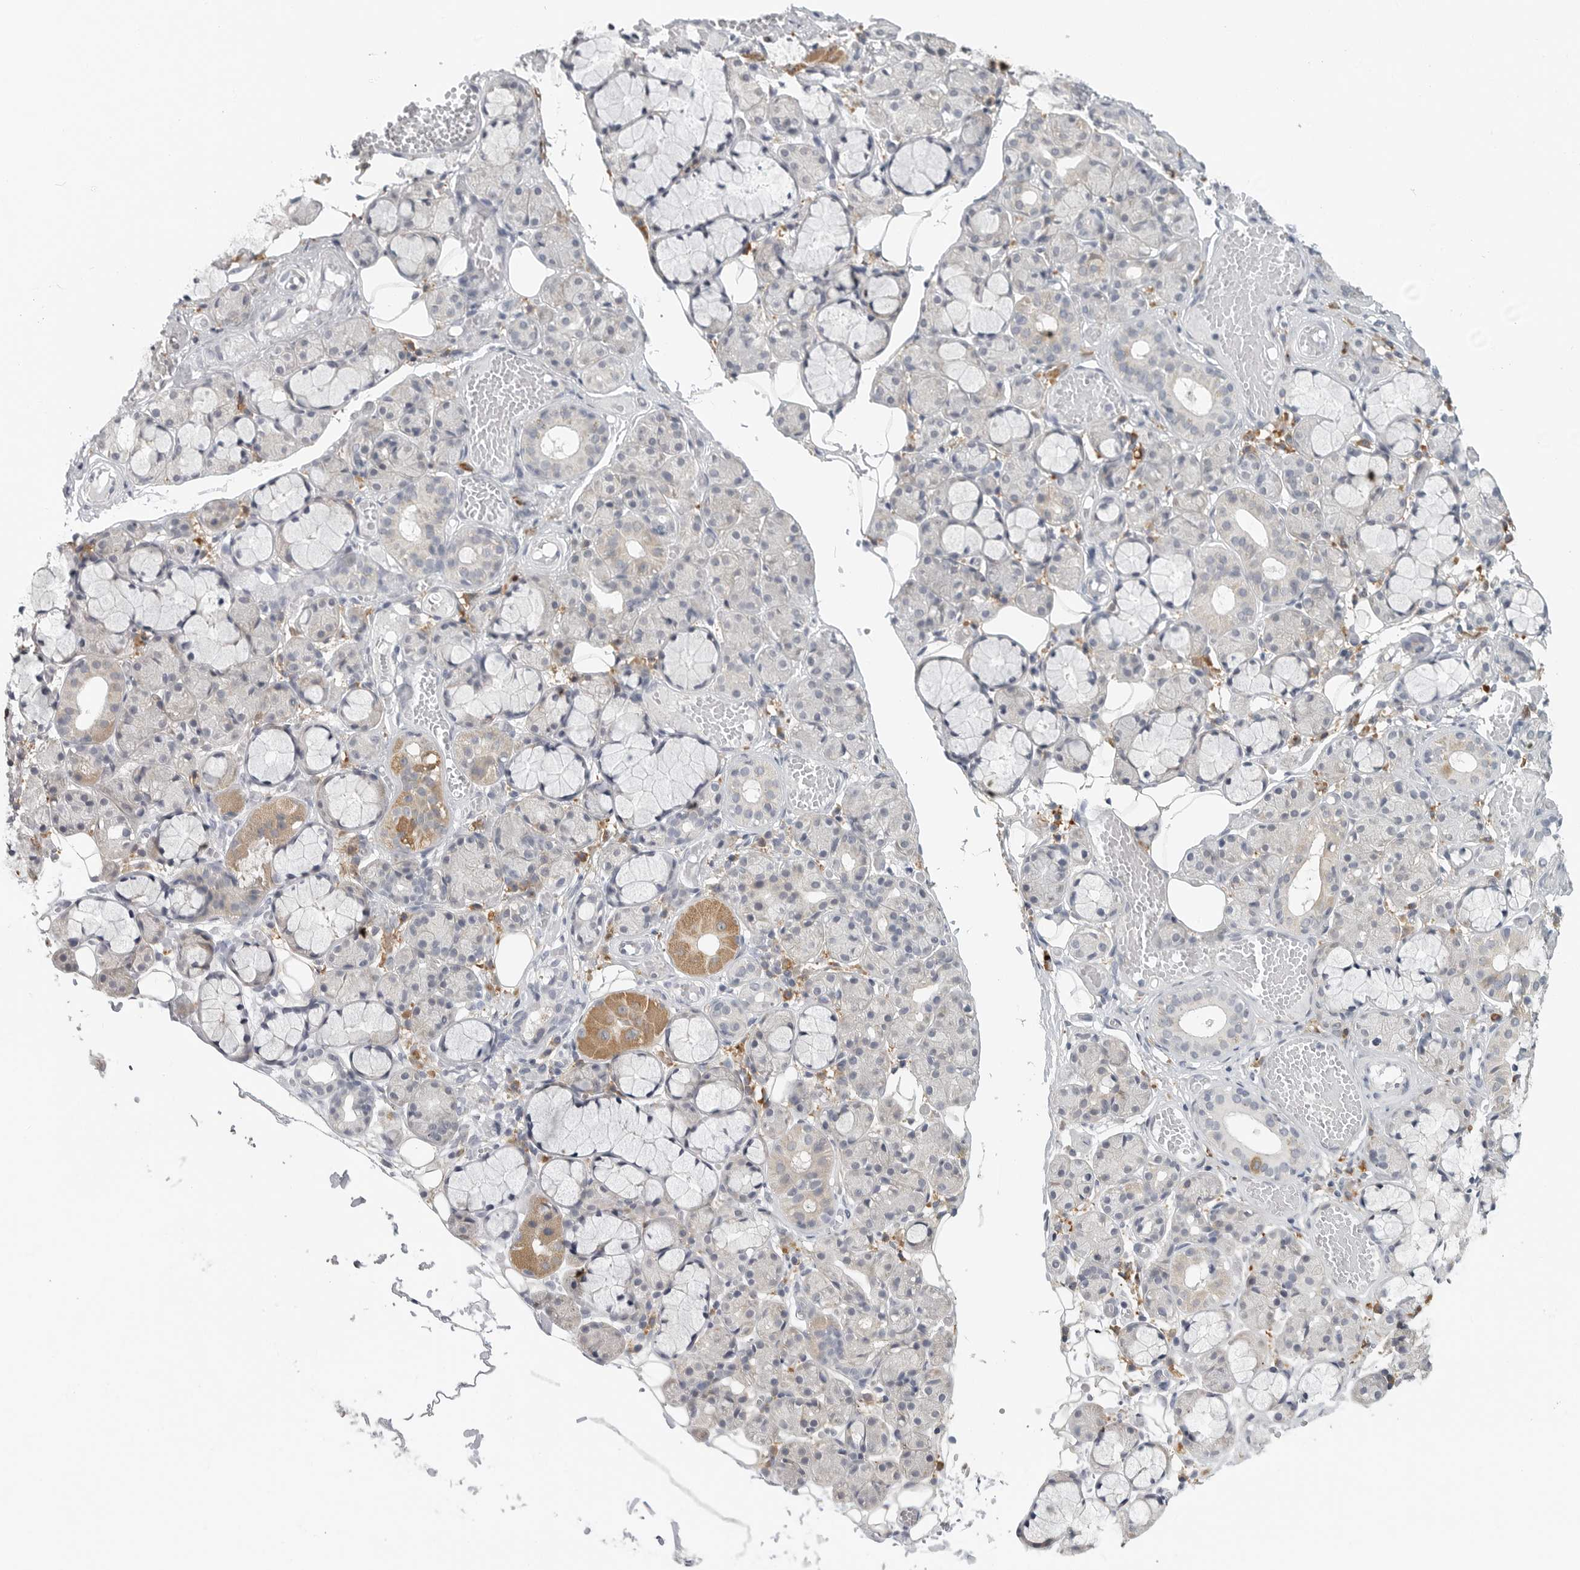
{"staining": {"intensity": "moderate", "quantity": "<25%", "location": "cytoplasmic/membranous"}, "tissue": "salivary gland", "cell_type": "Glandular cells", "image_type": "normal", "snomed": [{"axis": "morphology", "description": "Normal tissue, NOS"}, {"axis": "topography", "description": "Salivary gland"}], "caption": "Benign salivary gland shows moderate cytoplasmic/membranous positivity in about <25% of glandular cells Using DAB (brown) and hematoxylin (blue) stains, captured at high magnification using brightfield microscopy..", "gene": "IL12RB2", "patient": {"sex": "male", "age": 63}}